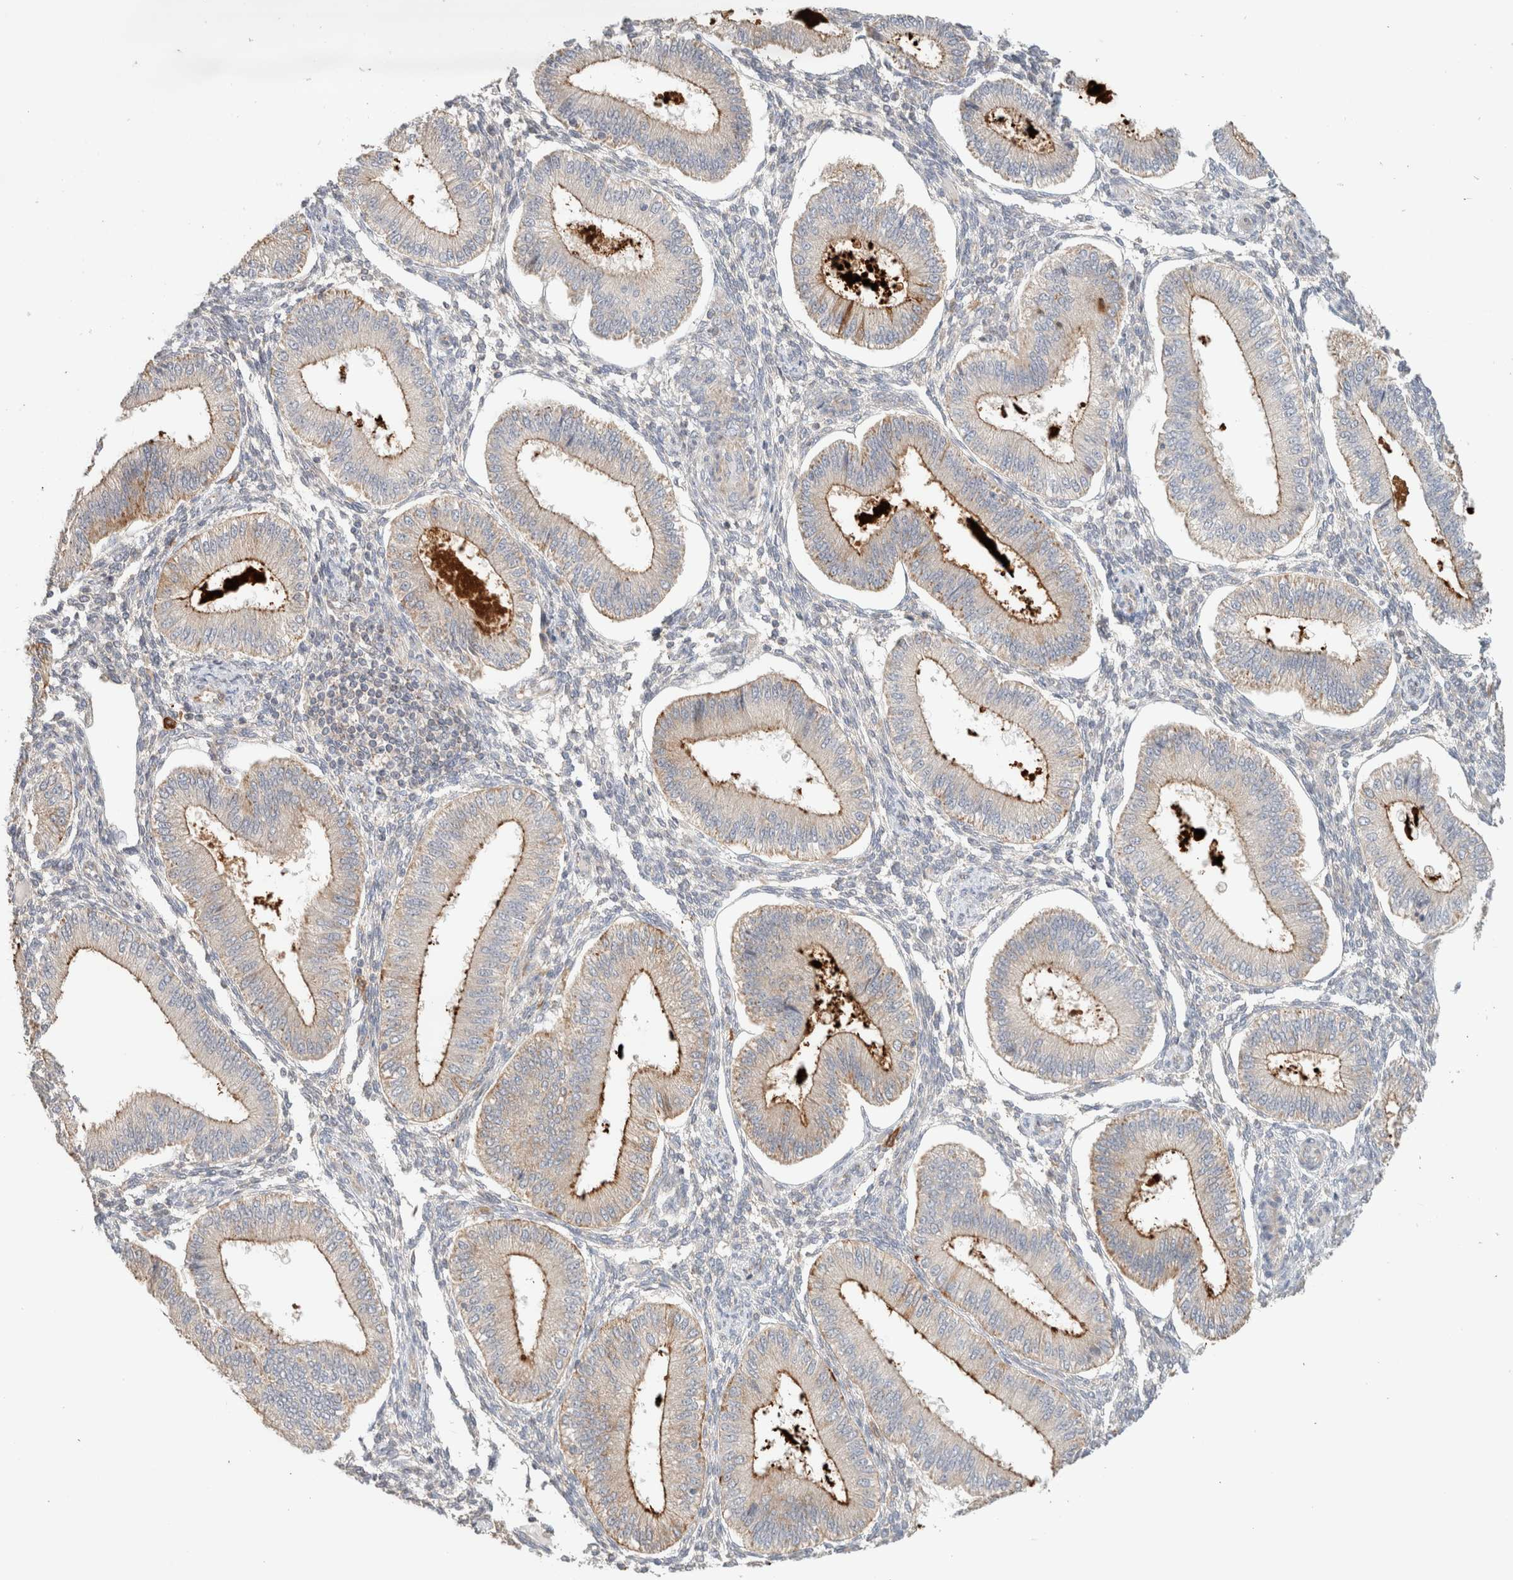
{"staining": {"intensity": "weak", "quantity": "<25%", "location": "cytoplasmic/membranous"}, "tissue": "endometrium", "cell_type": "Cells in endometrial stroma", "image_type": "normal", "snomed": [{"axis": "morphology", "description": "Normal tissue, NOS"}, {"axis": "topography", "description": "Endometrium"}], "caption": "Cells in endometrial stroma show no significant protein staining in normal endometrium. The staining is performed using DAB (3,3'-diaminobenzidine) brown chromogen with nuclei counter-stained in using hematoxylin.", "gene": "MRM3", "patient": {"sex": "female", "age": 39}}